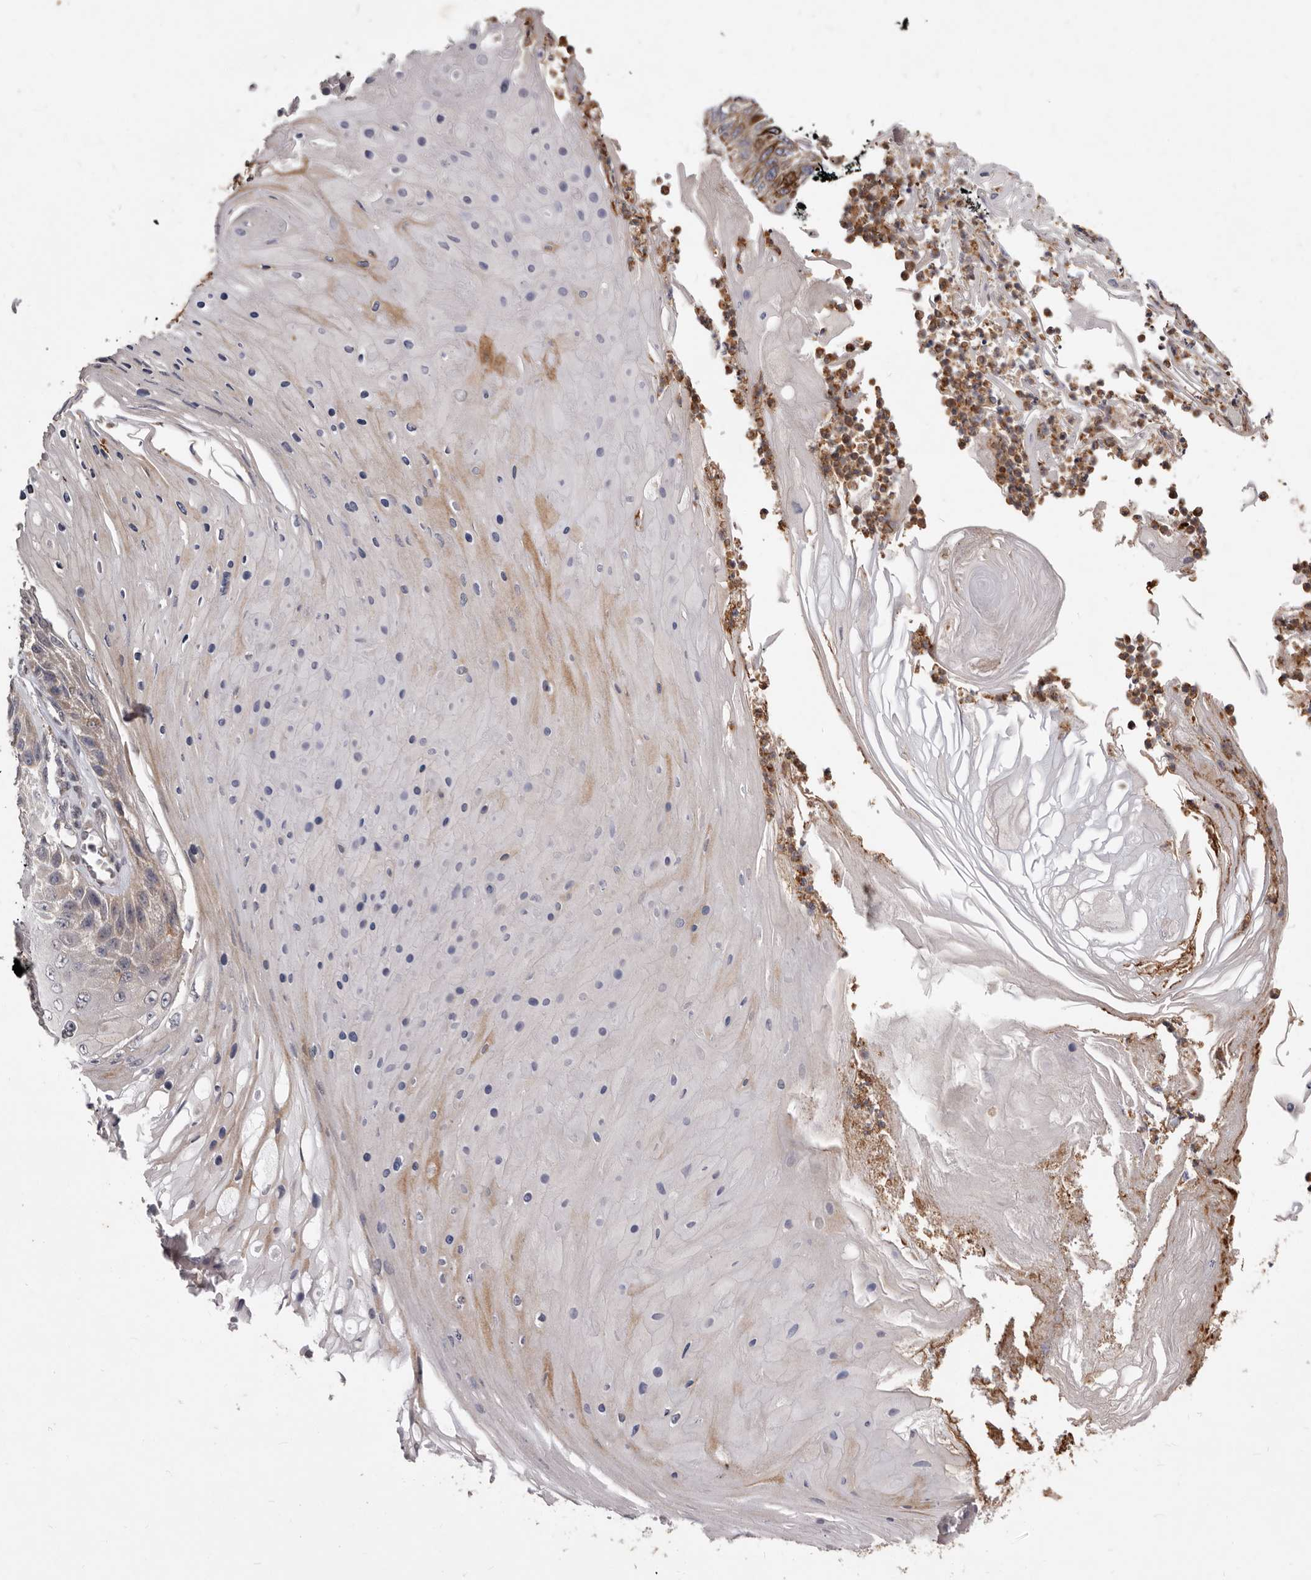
{"staining": {"intensity": "moderate", "quantity": "<25%", "location": "cytoplasmic/membranous"}, "tissue": "skin cancer", "cell_type": "Tumor cells", "image_type": "cancer", "snomed": [{"axis": "morphology", "description": "Squamous cell carcinoma, NOS"}, {"axis": "topography", "description": "Skin"}], "caption": "High-magnification brightfield microscopy of skin cancer stained with DAB (3,3'-diaminobenzidine) (brown) and counterstained with hematoxylin (blue). tumor cells exhibit moderate cytoplasmic/membranous positivity is seen in about<25% of cells.", "gene": "ACLY", "patient": {"sex": "female", "age": 88}}